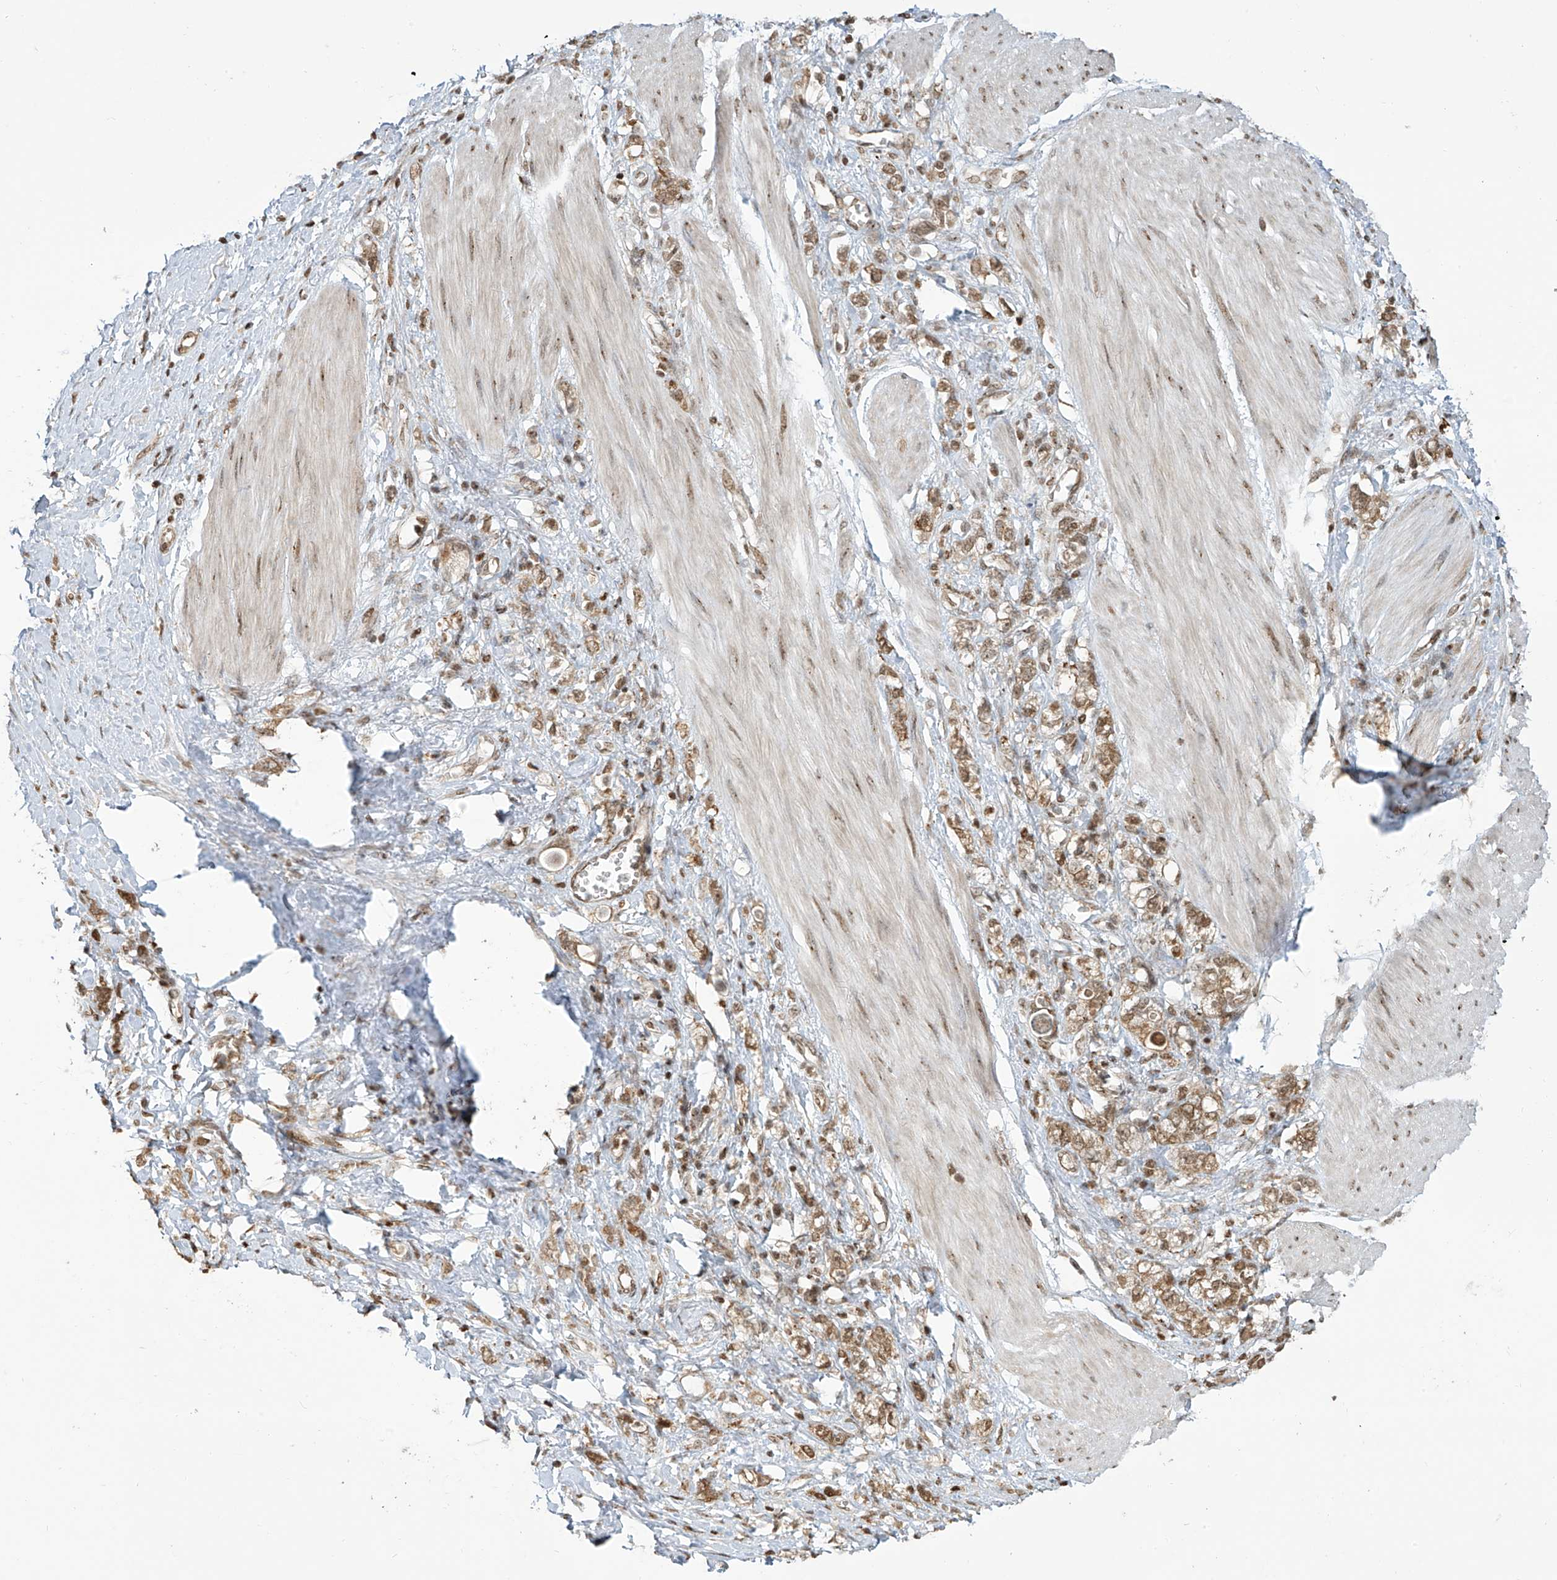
{"staining": {"intensity": "moderate", "quantity": ">75%", "location": "cytoplasmic/membranous"}, "tissue": "stomach cancer", "cell_type": "Tumor cells", "image_type": "cancer", "snomed": [{"axis": "morphology", "description": "Adenocarcinoma, NOS"}, {"axis": "topography", "description": "Stomach"}], "caption": "Immunohistochemical staining of human stomach cancer (adenocarcinoma) exhibits medium levels of moderate cytoplasmic/membranous protein staining in about >75% of tumor cells.", "gene": "VMP1", "patient": {"sex": "female", "age": 76}}